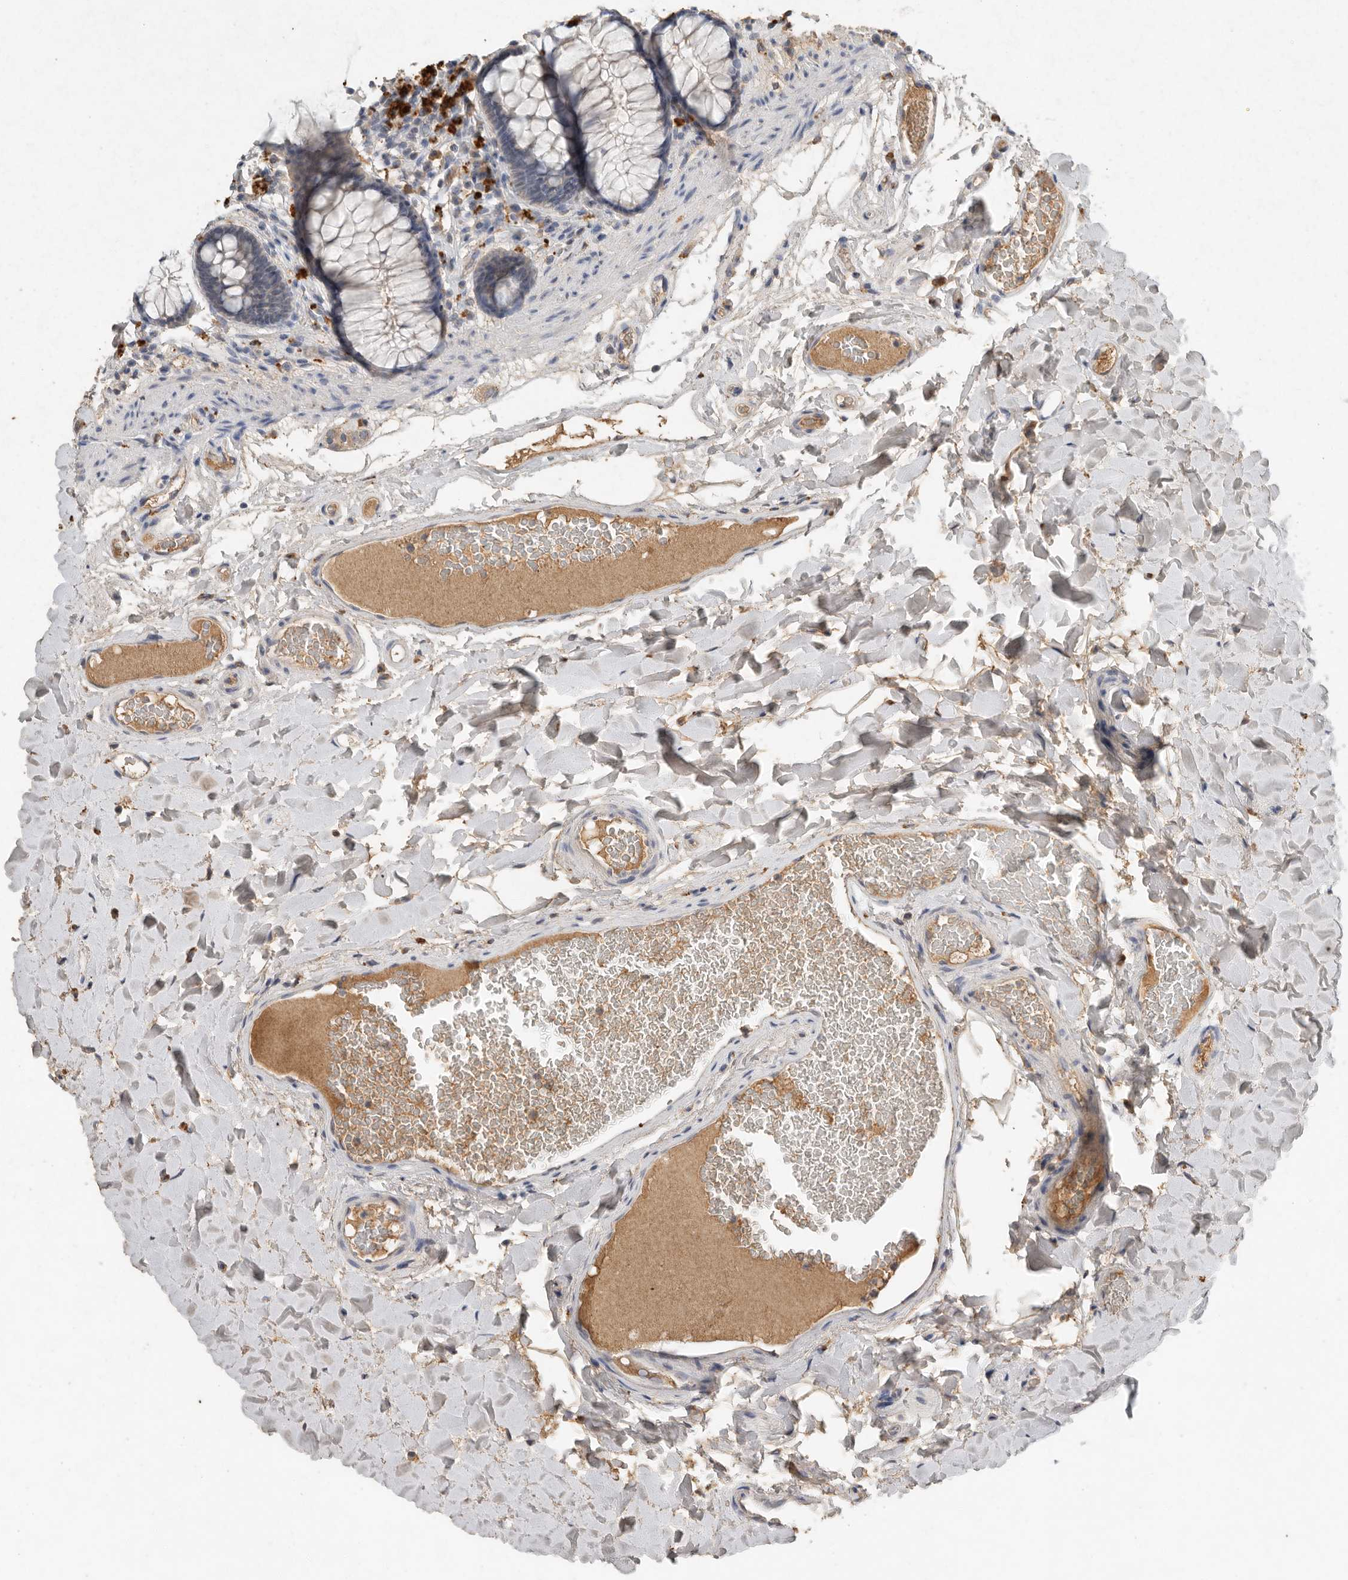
{"staining": {"intensity": "negative", "quantity": "none", "location": "none"}, "tissue": "colon", "cell_type": "Endothelial cells", "image_type": "normal", "snomed": [{"axis": "morphology", "description": "Normal tissue, NOS"}, {"axis": "topography", "description": "Colon"}], "caption": "IHC photomicrograph of benign human colon stained for a protein (brown), which demonstrates no positivity in endothelial cells. (DAB immunohistochemistry with hematoxylin counter stain).", "gene": "CTF1", "patient": {"sex": "female", "age": 55}}